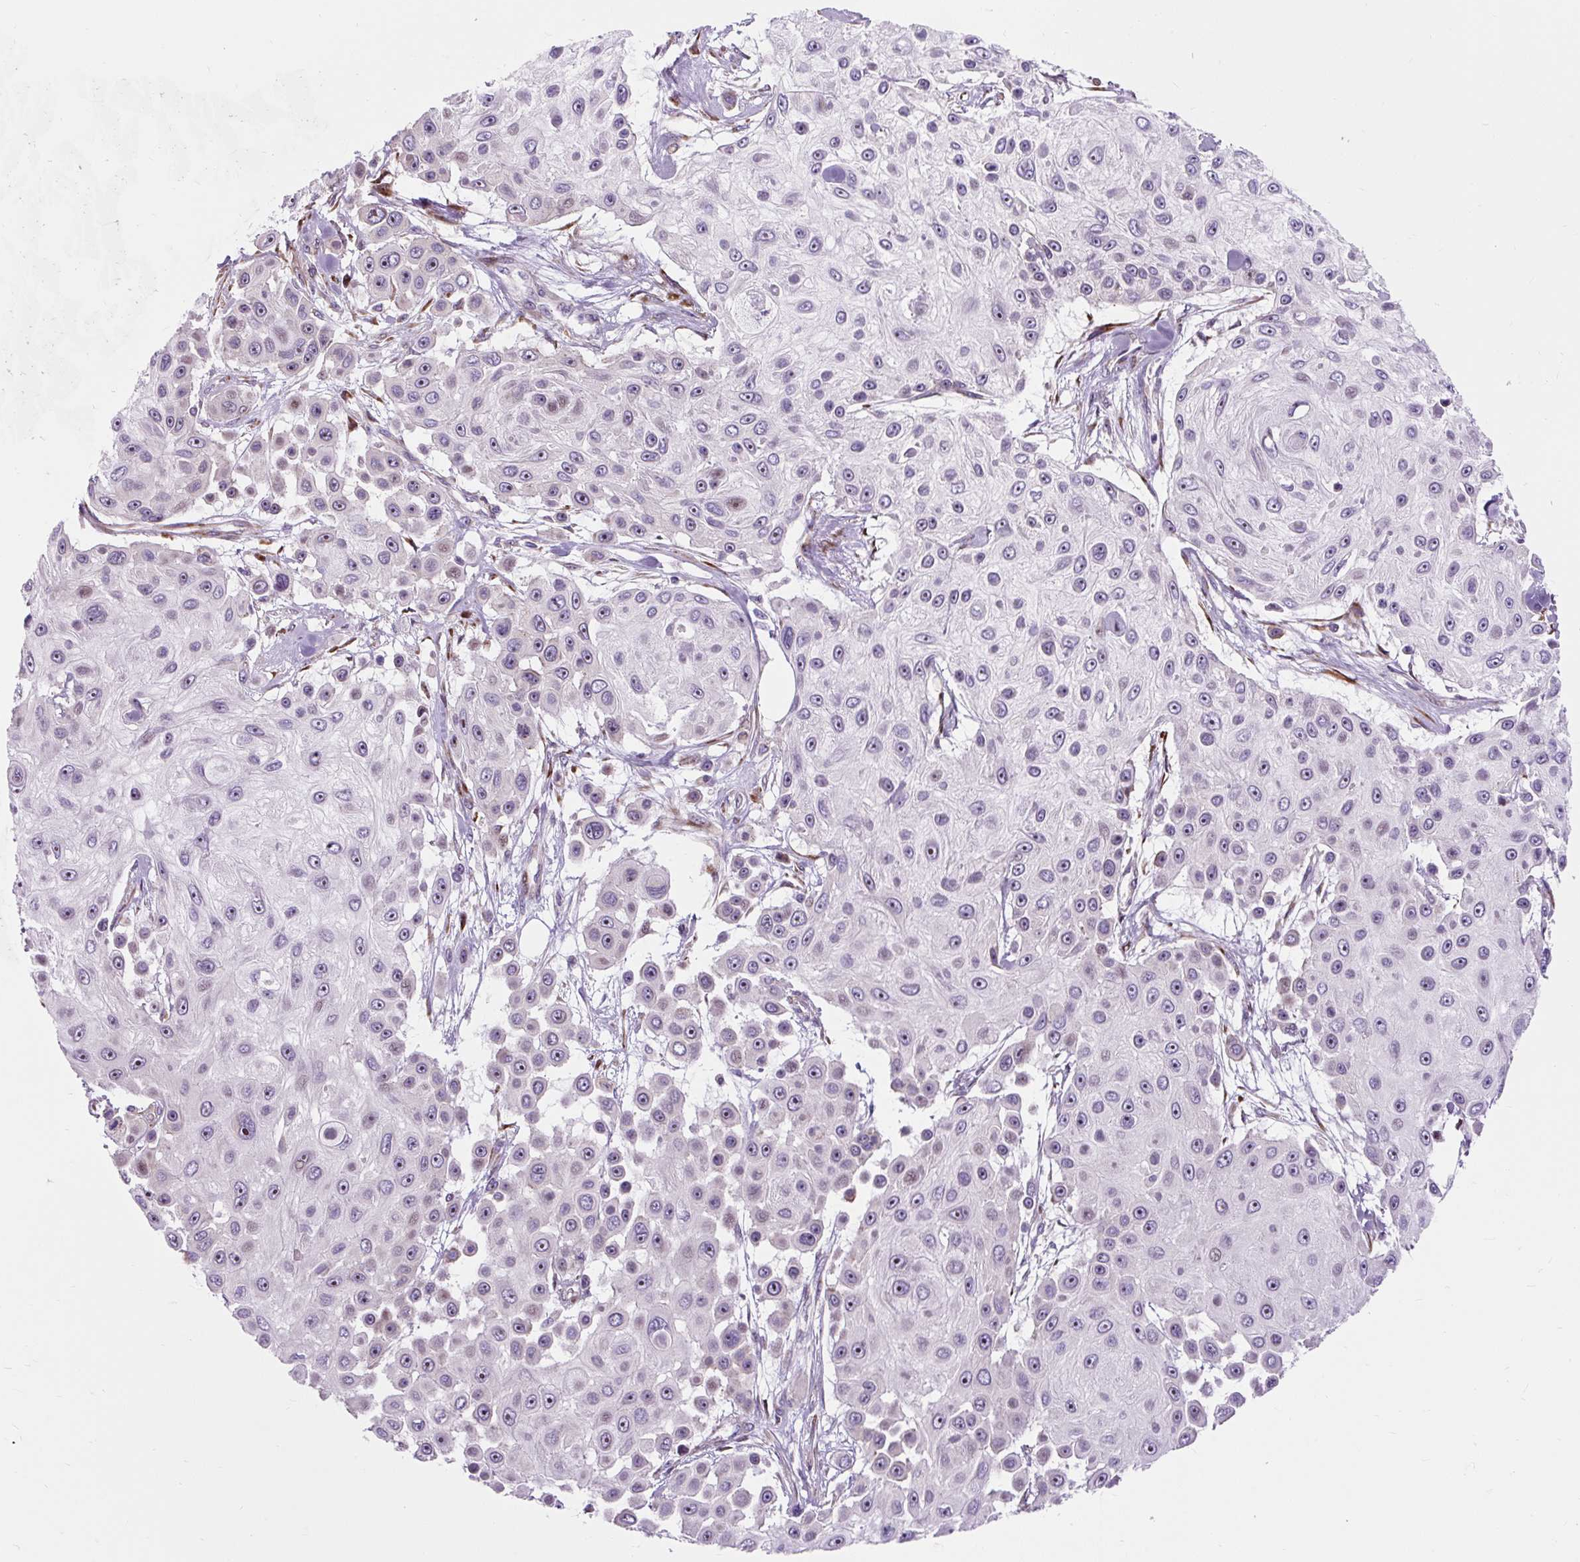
{"staining": {"intensity": "weak", "quantity": "<25%", "location": "cytoplasmic/membranous"}, "tissue": "skin cancer", "cell_type": "Tumor cells", "image_type": "cancer", "snomed": [{"axis": "morphology", "description": "Squamous cell carcinoma, NOS"}, {"axis": "topography", "description": "Skin"}], "caption": "Immunohistochemical staining of skin squamous cell carcinoma displays no significant staining in tumor cells. The staining was performed using DAB (3,3'-diaminobenzidine) to visualize the protein expression in brown, while the nuclei were stained in blue with hematoxylin (Magnification: 20x).", "gene": "CISD3", "patient": {"sex": "male", "age": 67}}